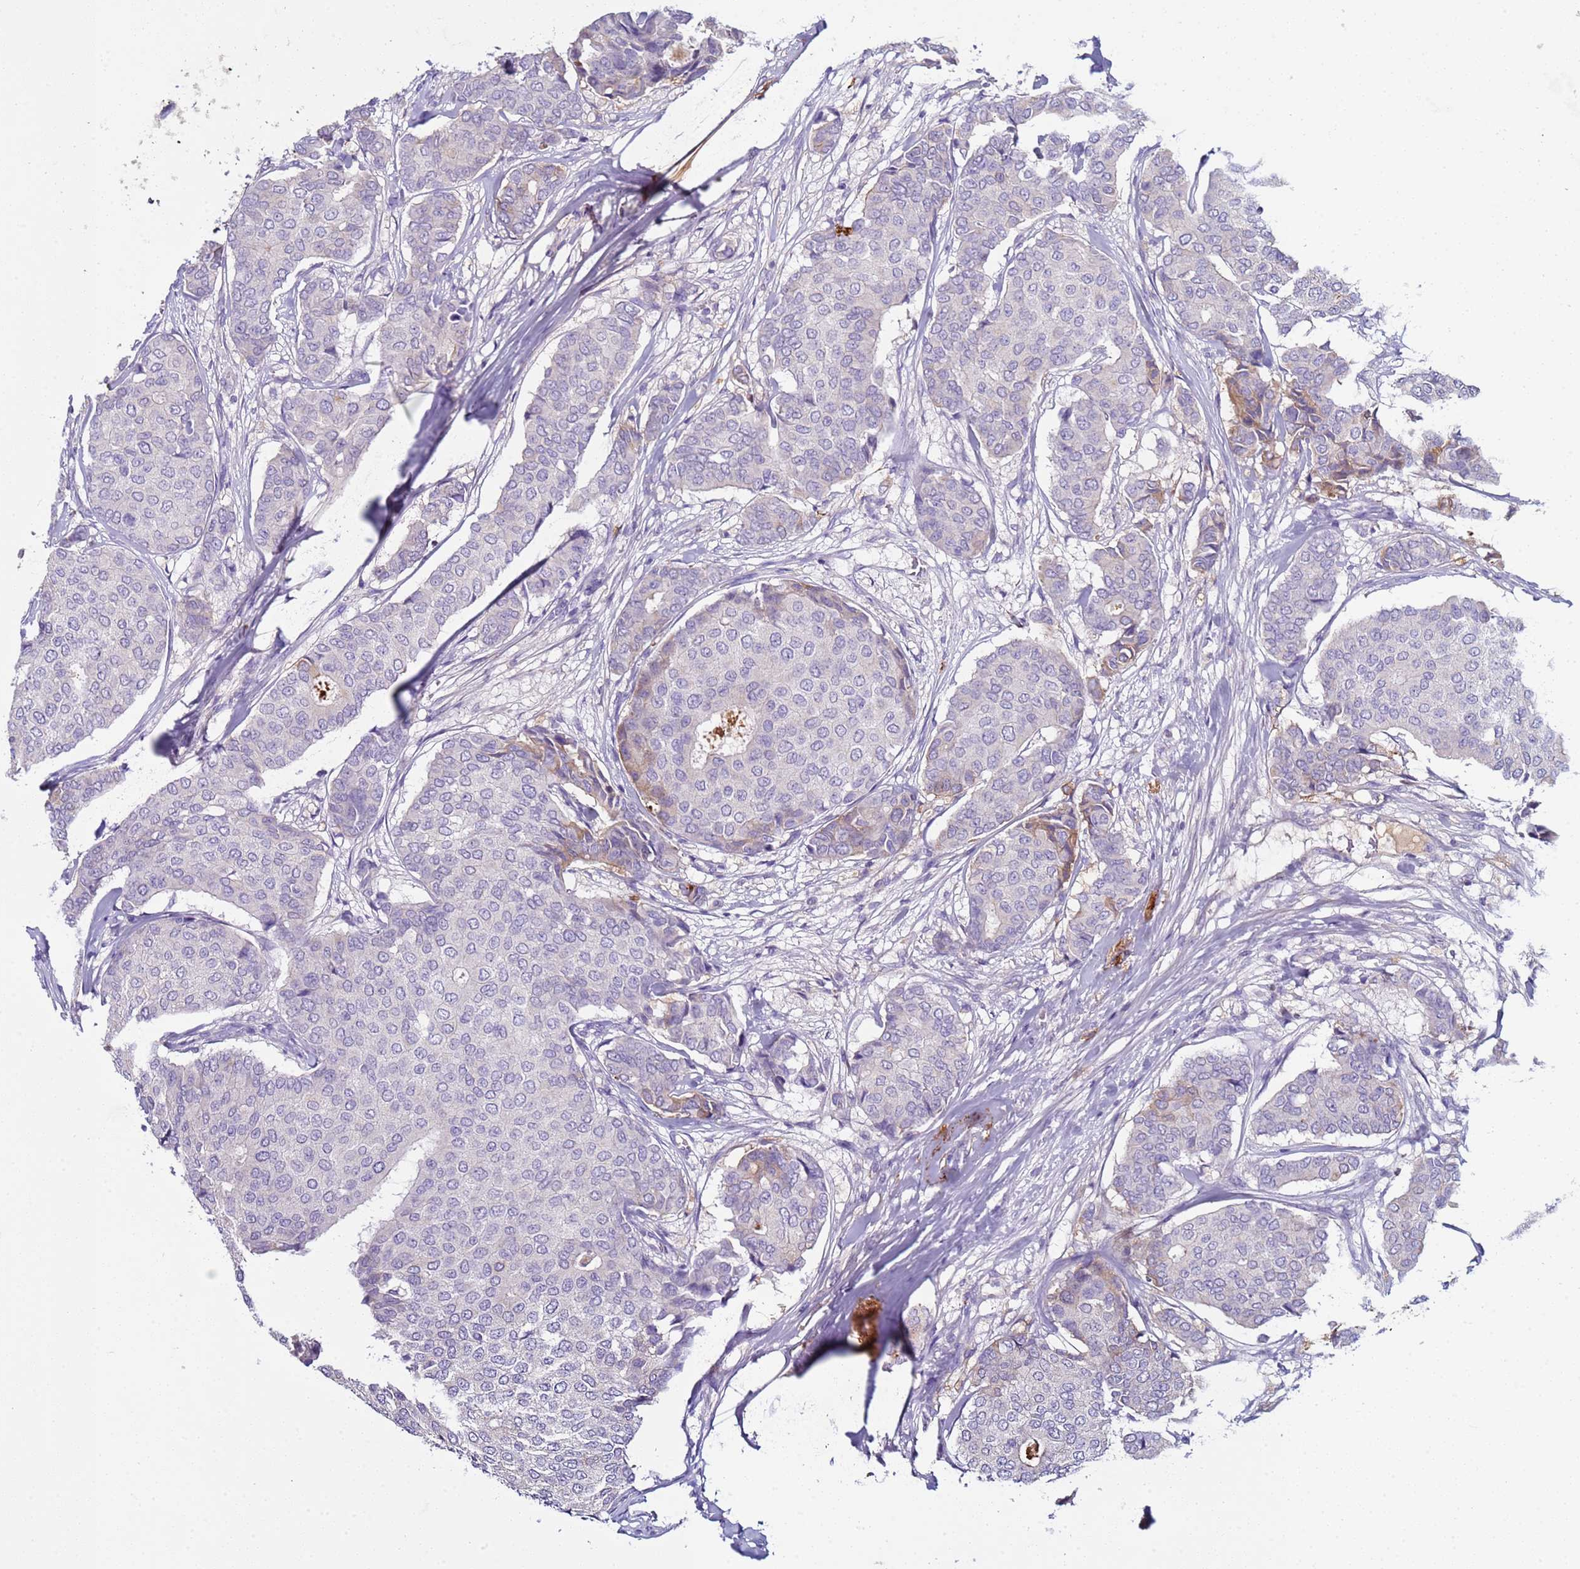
{"staining": {"intensity": "negative", "quantity": "none", "location": "none"}, "tissue": "breast cancer", "cell_type": "Tumor cells", "image_type": "cancer", "snomed": [{"axis": "morphology", "description": "Duct carcinoma"}, {"axis": "topography", "description": "Breast"}], "caption": "Image shows no protein expression in tumor cells of breast cancer (invasive ductal carcinoma) tissue.", "gene": "TRIM51", "patient": {"sex": "female", "age": 75}}